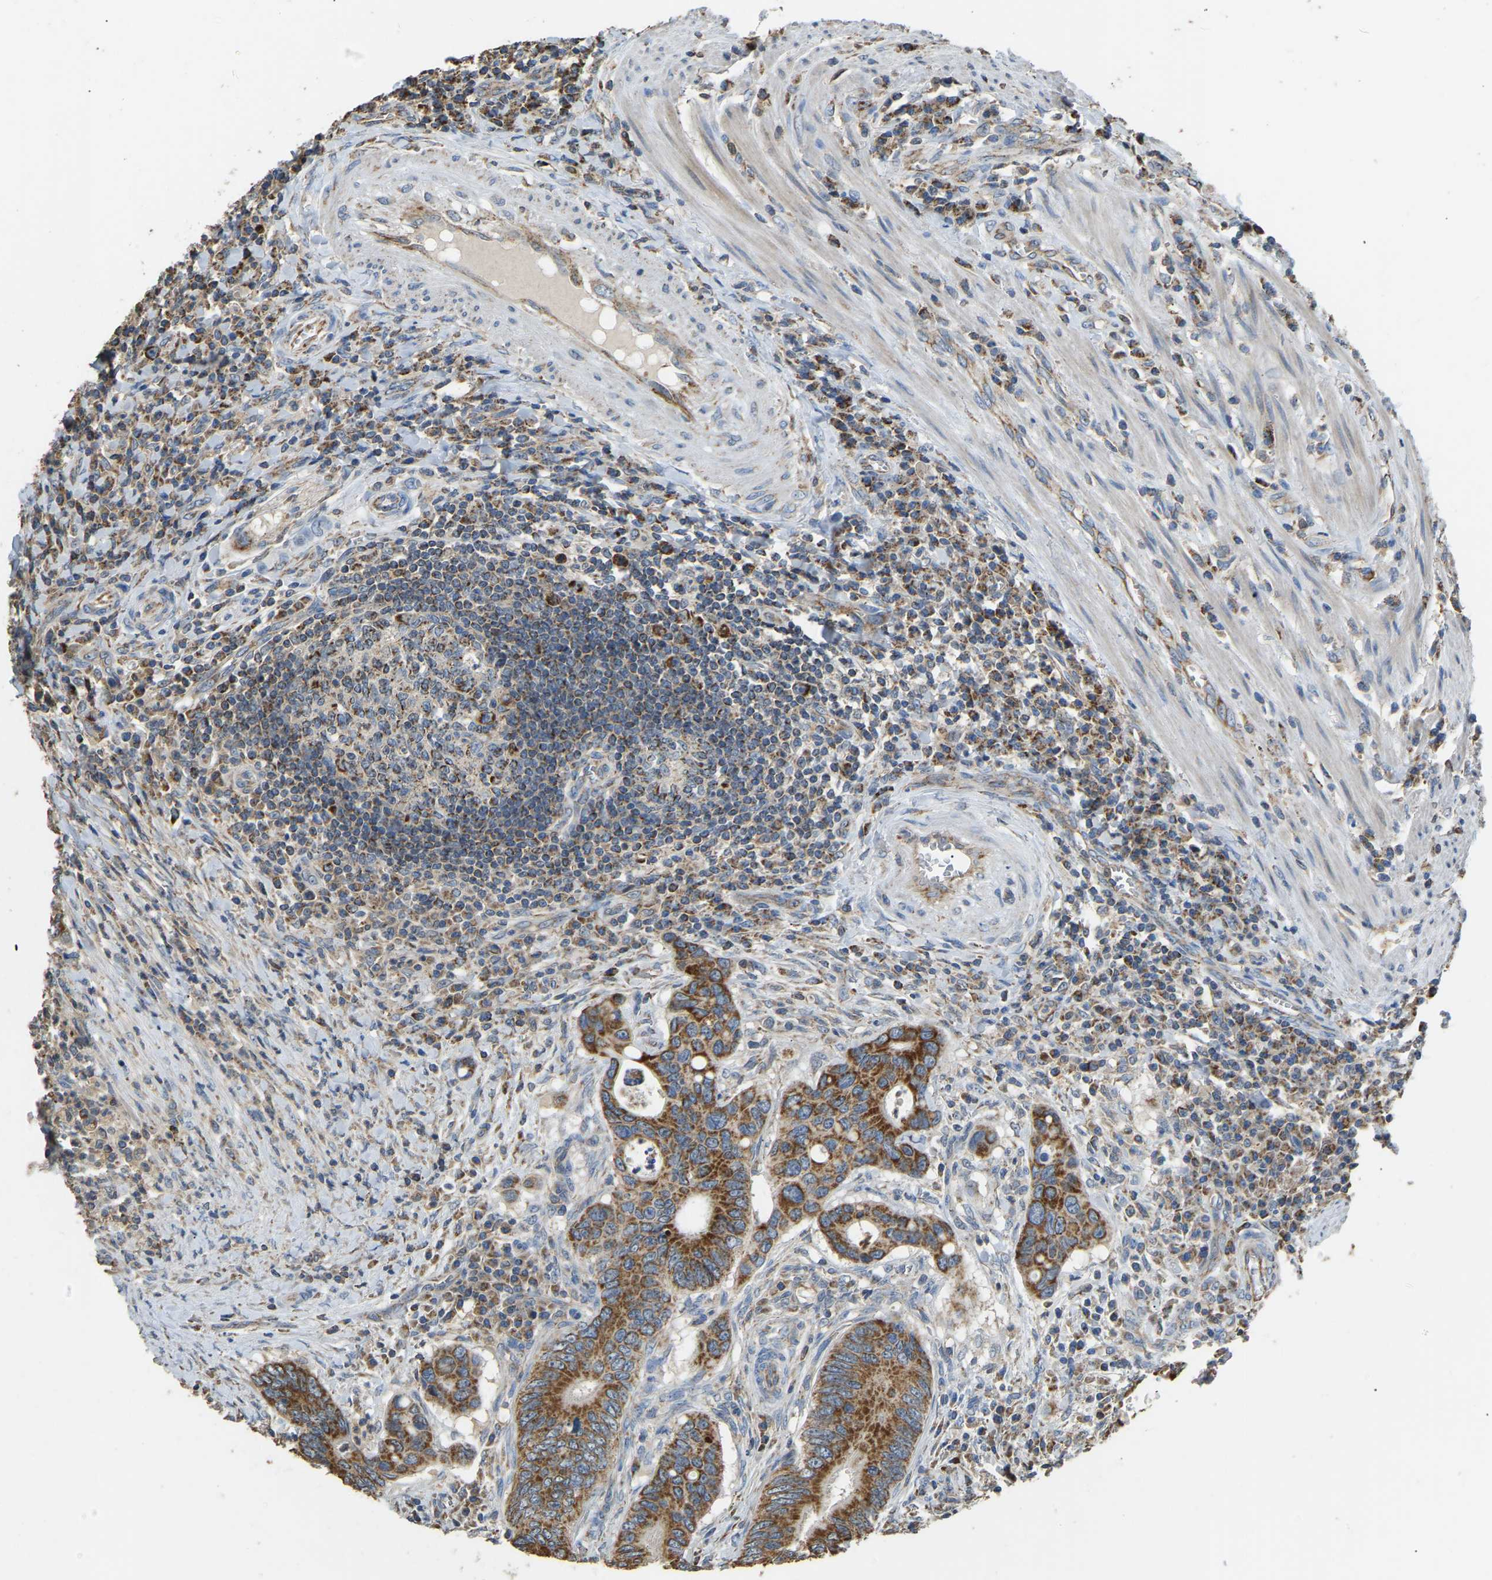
{"staining": {"intensity": "strong", "quantity": ">75%", "location": "cytoplasmic/membranous"}, "tissue": "colorectal cancer", "cell_type": "Tumor cells", "image_type": "cancer", "snomed": [{"axis": "morphology", "description": "Inflammation, NOS"}, {"axis": "morphology", "description": "Adenocarcinoma, NOS"}, {"axis": "topography", "description": "Colon"}], "caption": "Immunohistochemical staining of human colorectal cancer (adenocarcinoma) demonstrates high levels of strong cytoplasmic/membranous staining in approximately >75% of tumor cells.", "gene": "TUFM", "patient": {"sex": "male", "age": 72}}